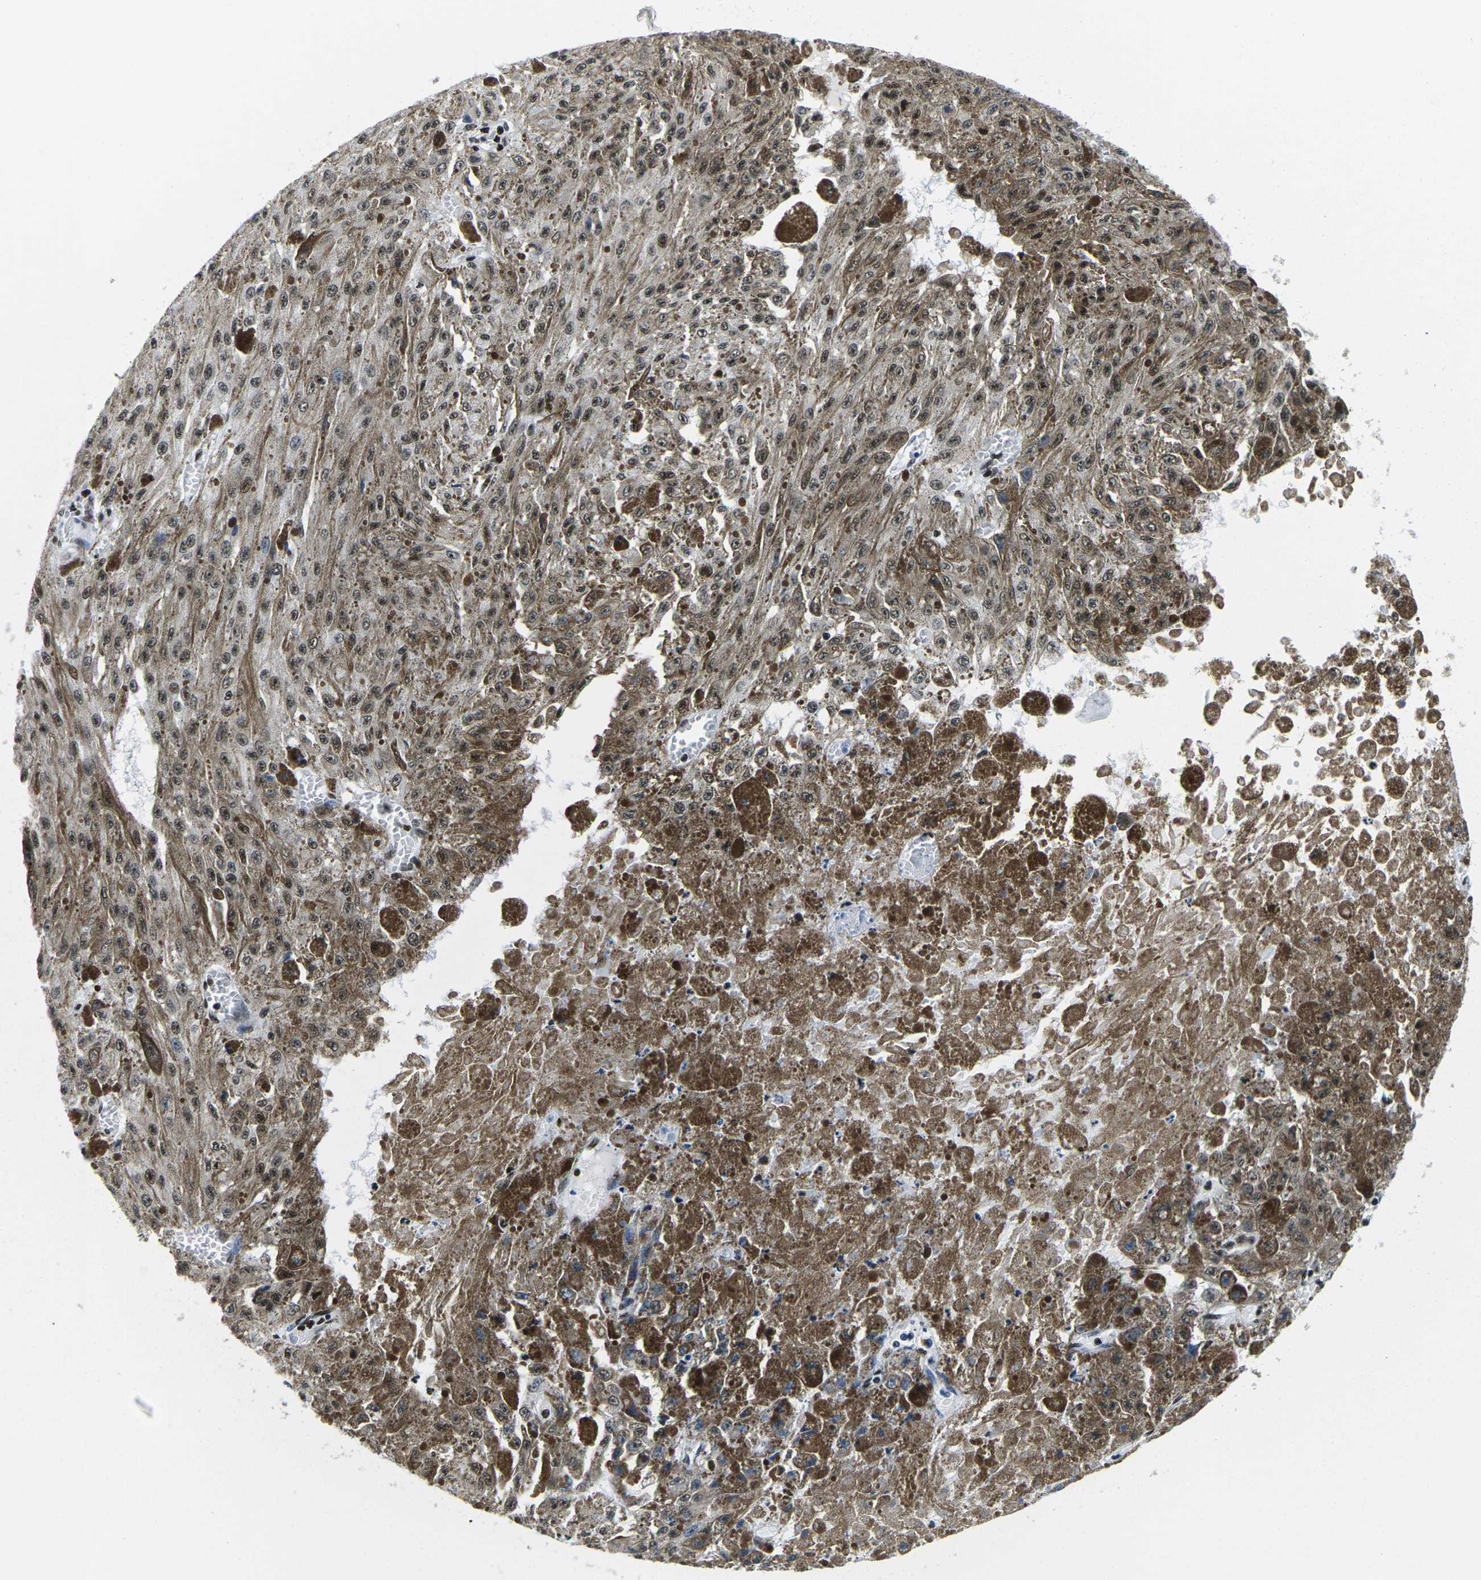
{"staining": {"intensity": "moderate", "quantity": ">75%", "location": "nuclear"}, "tissue": "melanoma", "cell_type": "Tumor cells", "image_type": "cancer", "snomed": [{"axis": "morphology", "description": "Malignant melanoma, NOS"}, {"axis": "topography", "description": "Other"}], "caption": "DAB immunohistochemical staining of malignant melanoma displays moderate nuclear protein positivity in approximately >75% of tumor cells.", "gene": "ATF1", "patient": {"sex": "male", "age": 79}}